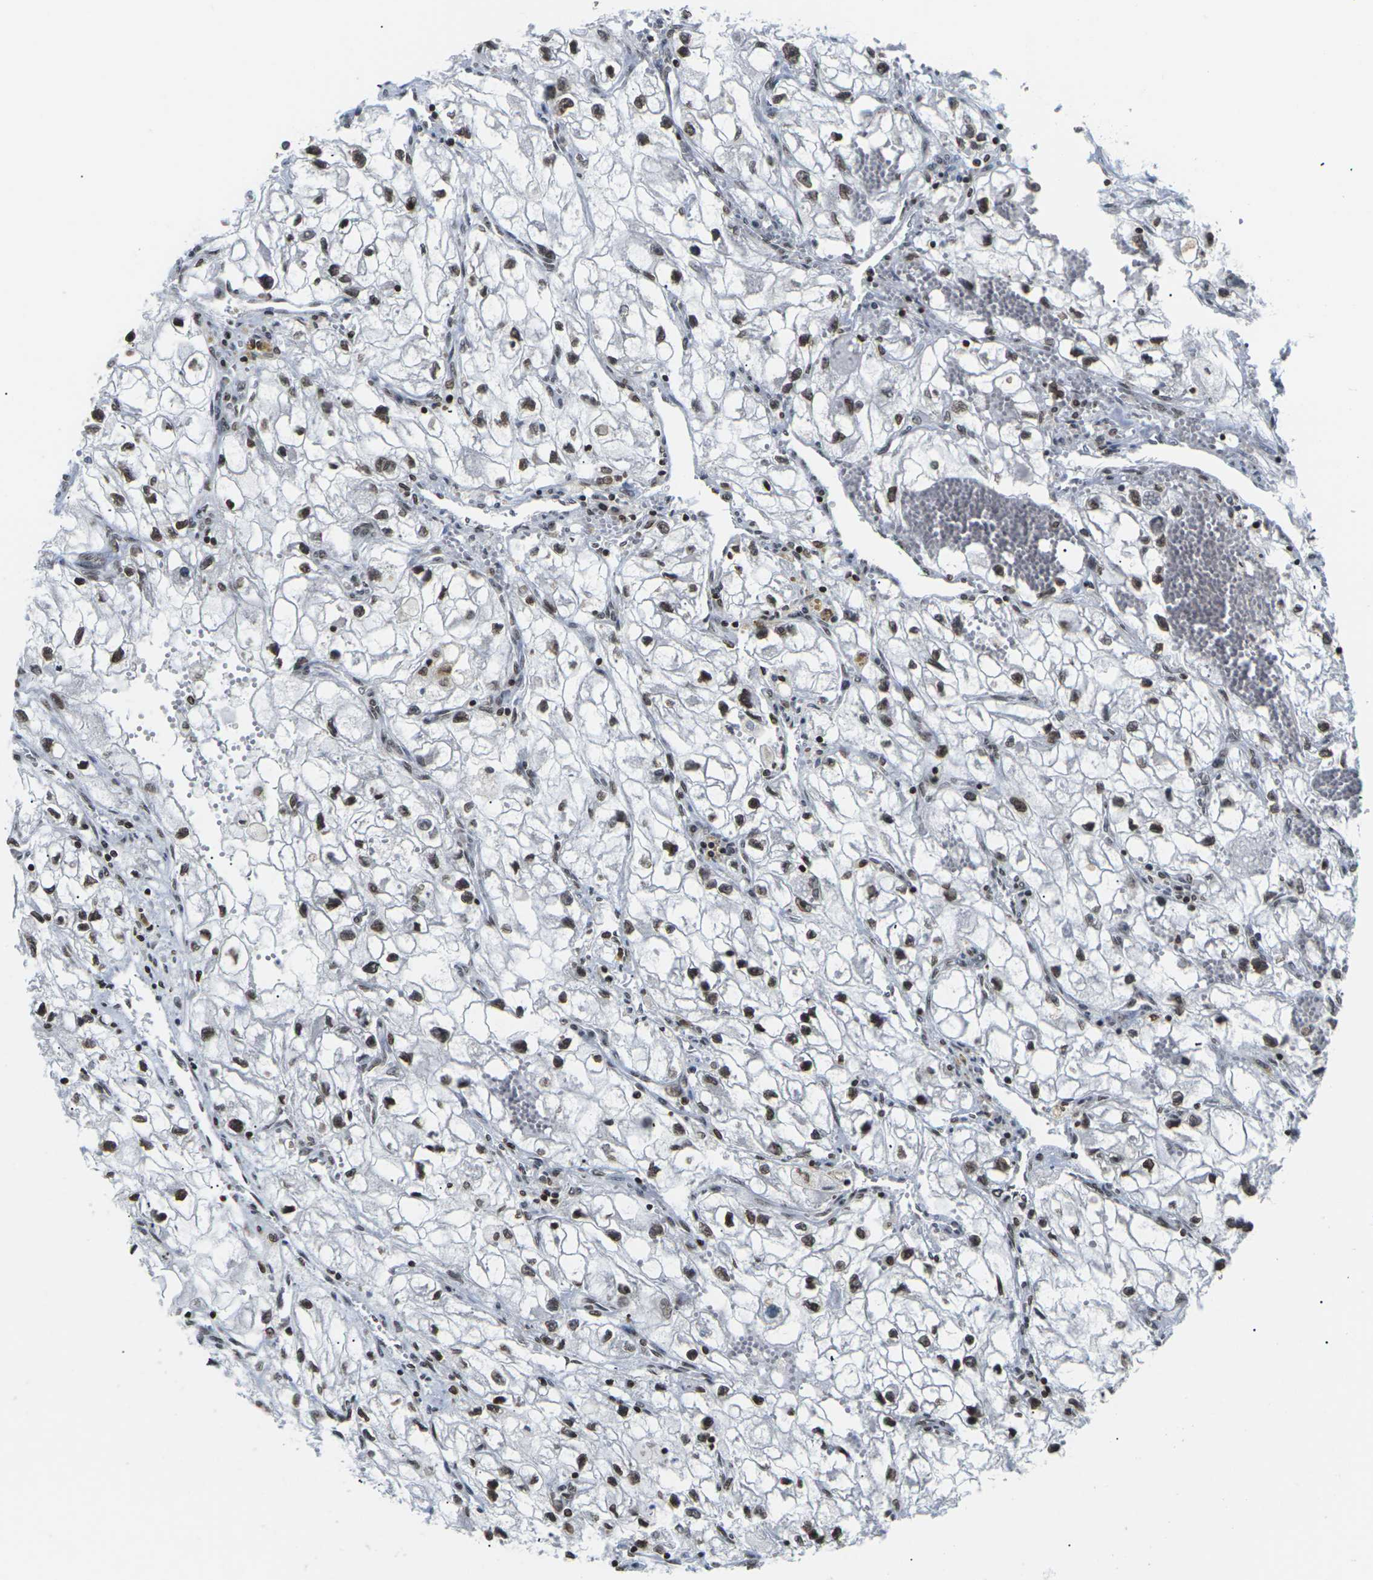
{"staining": {"intensity": "moderate", "quantity": ">75%", "location": "nuclear"}, "tissue": "renal cancer", "cell_type": "Tumor cells", "image_type": "cancer", "snomed": [{"axis": "morphology", "description": "Adenocarcinoma, NOS"}, {"axis": "topography", "description": "Kidney"}], "caption": "Moderate nuclear staining is present in approximately >75% of tumor cells in renal cancer (adenocarcinoma).", "gene": "ETV5", "patient": {"sex": "female", "age": 70}}